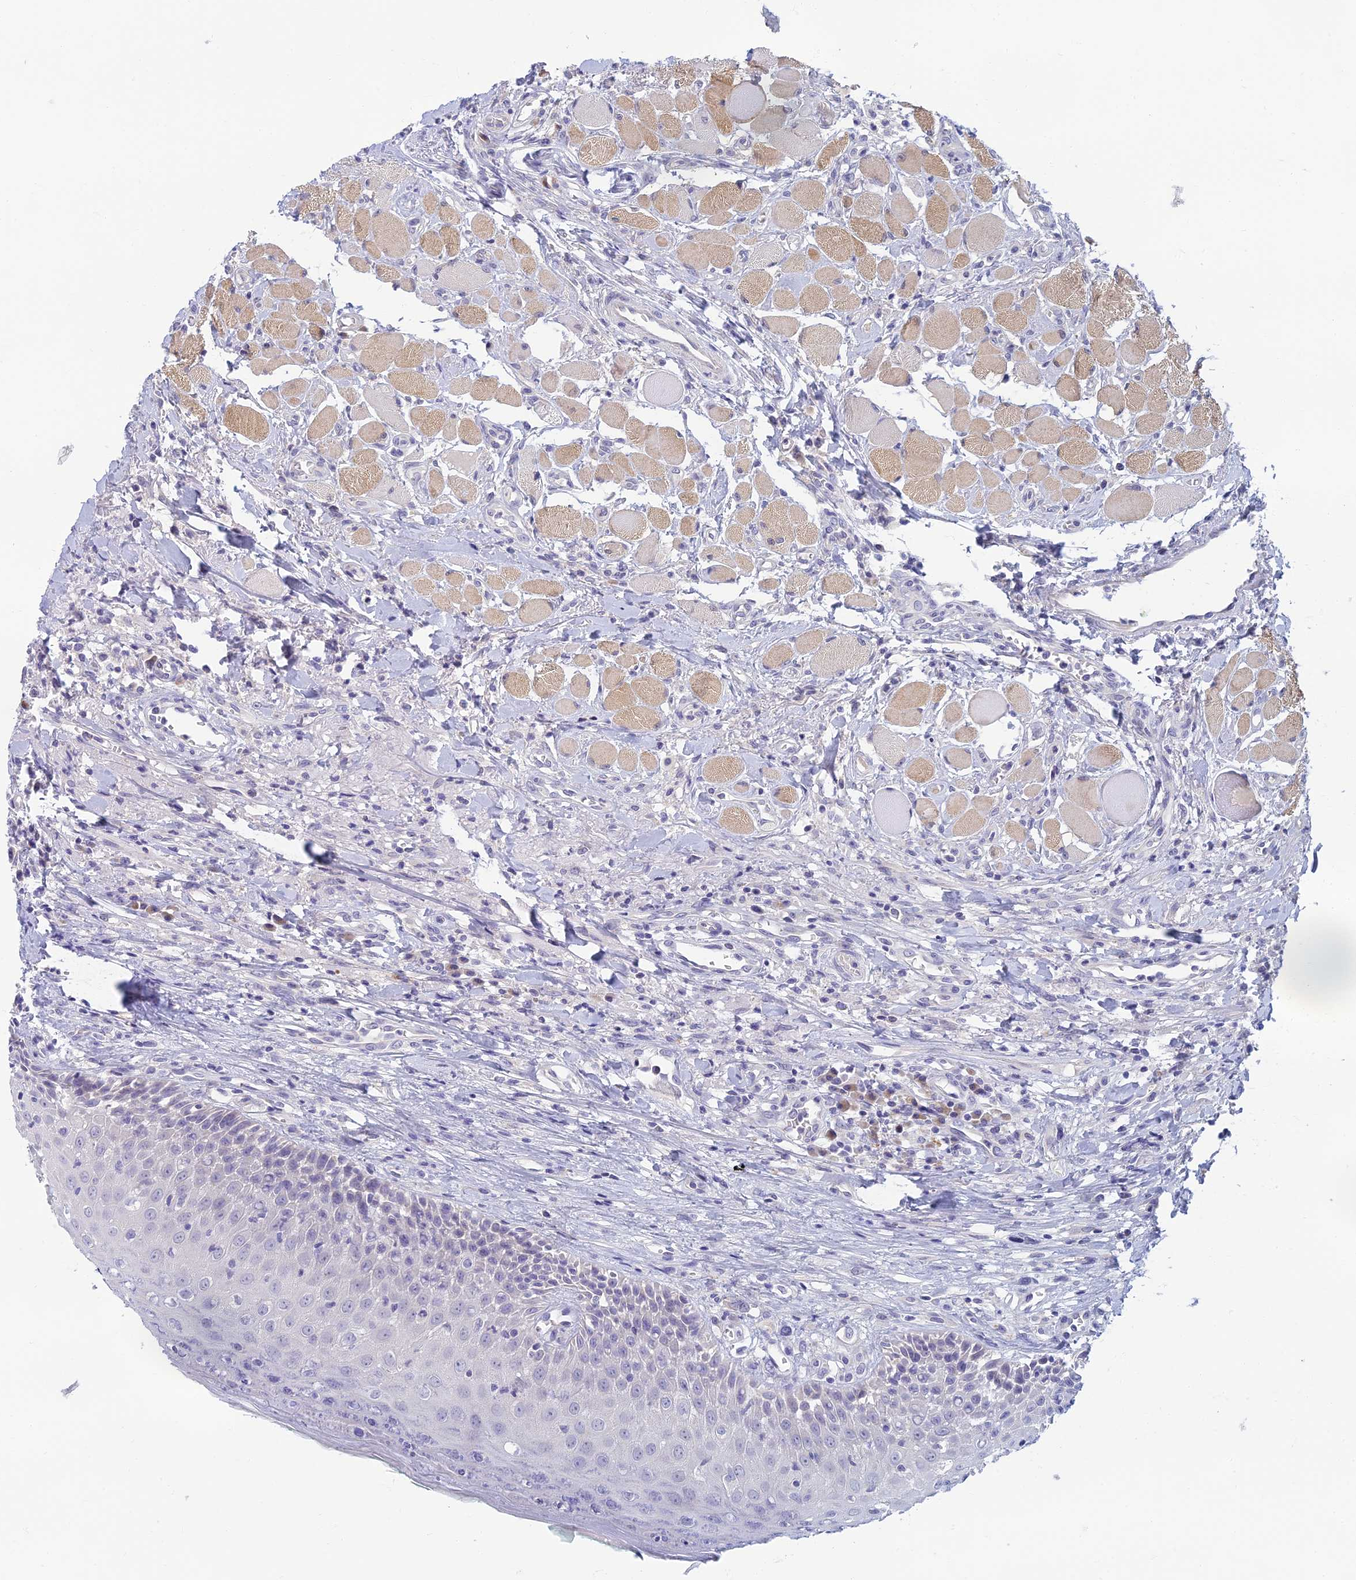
{"staining": {"intensity": "negative", "quantity": "none", "location": "none"}, "tissue": "oral mucosa", "cell_type": "Squamous epithelial cells", "image_type": "normal", "snomed": [{"axis": "morphology", "description": "Normal tissue, NOS"}, {"axis": "topography", "description": "Oral tissue"}], "caption": "Immunohistochemical staining of benign oral mucosa shows no significant expression in squamous epithelial cells. (DAB (3,3'-diaminobenzidine) IHC, high magnification).", "gene": "SLC25A41", "patient": {"sex": "female", "age": 70}}